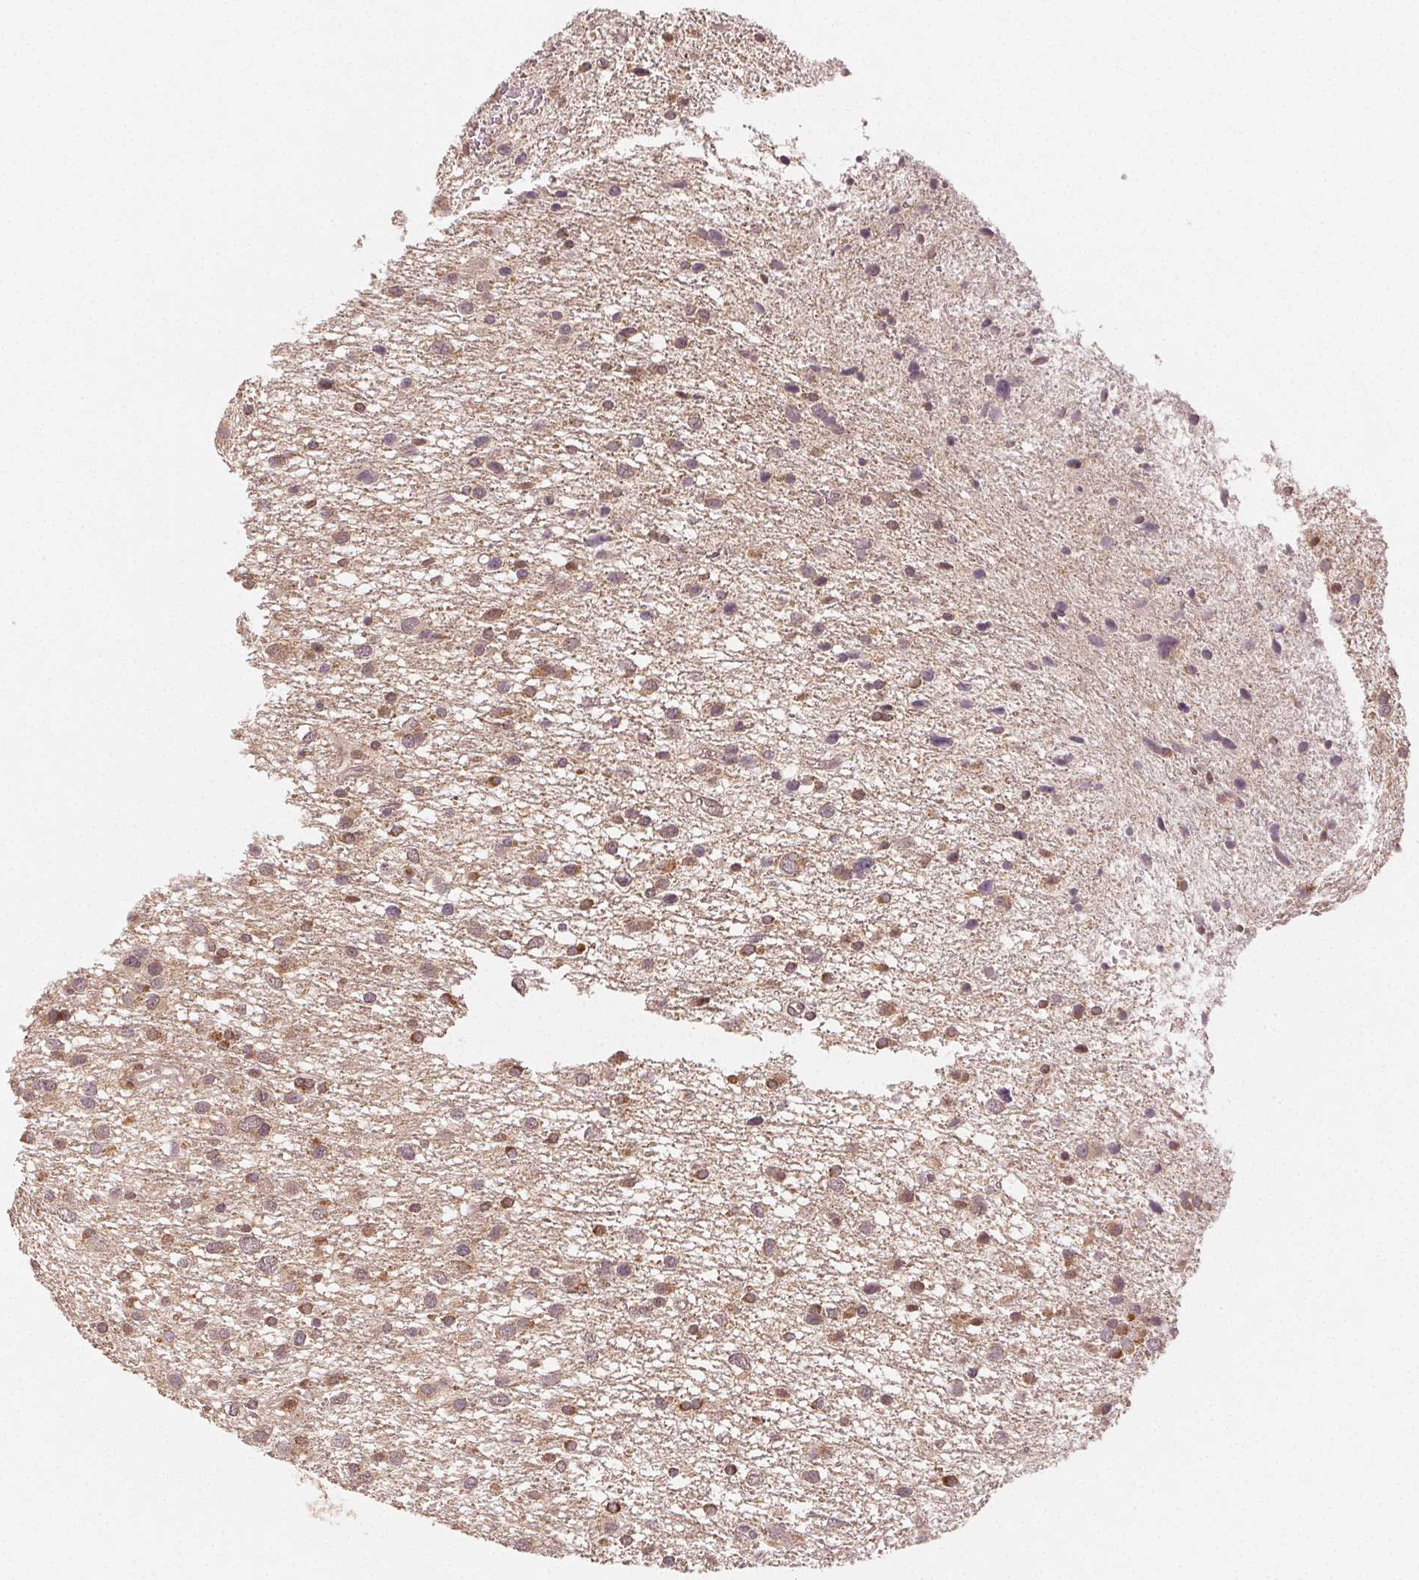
{"staining": {"intensity": "weak", "quantity": ">75%", "location": "cytoplasmic/membranous,nuclear"}, "tissue": "glioma", "cell_type": "Tumor cells", "image_type": "cancer", "snomed": [{"axis": "morphology", "description": "Glioma, malignant, Low grade"}, {"axis": "topography", "description": "Brain"}], "caption": "There is low levels of weak cytoplasmic/membranous and nuclear positivity in tumor cells of glioma, as demonstrated by immunohistochemical staining (brown color).", "gene": "MAPK14", "patient": {"sex": "female", "age": 55}}